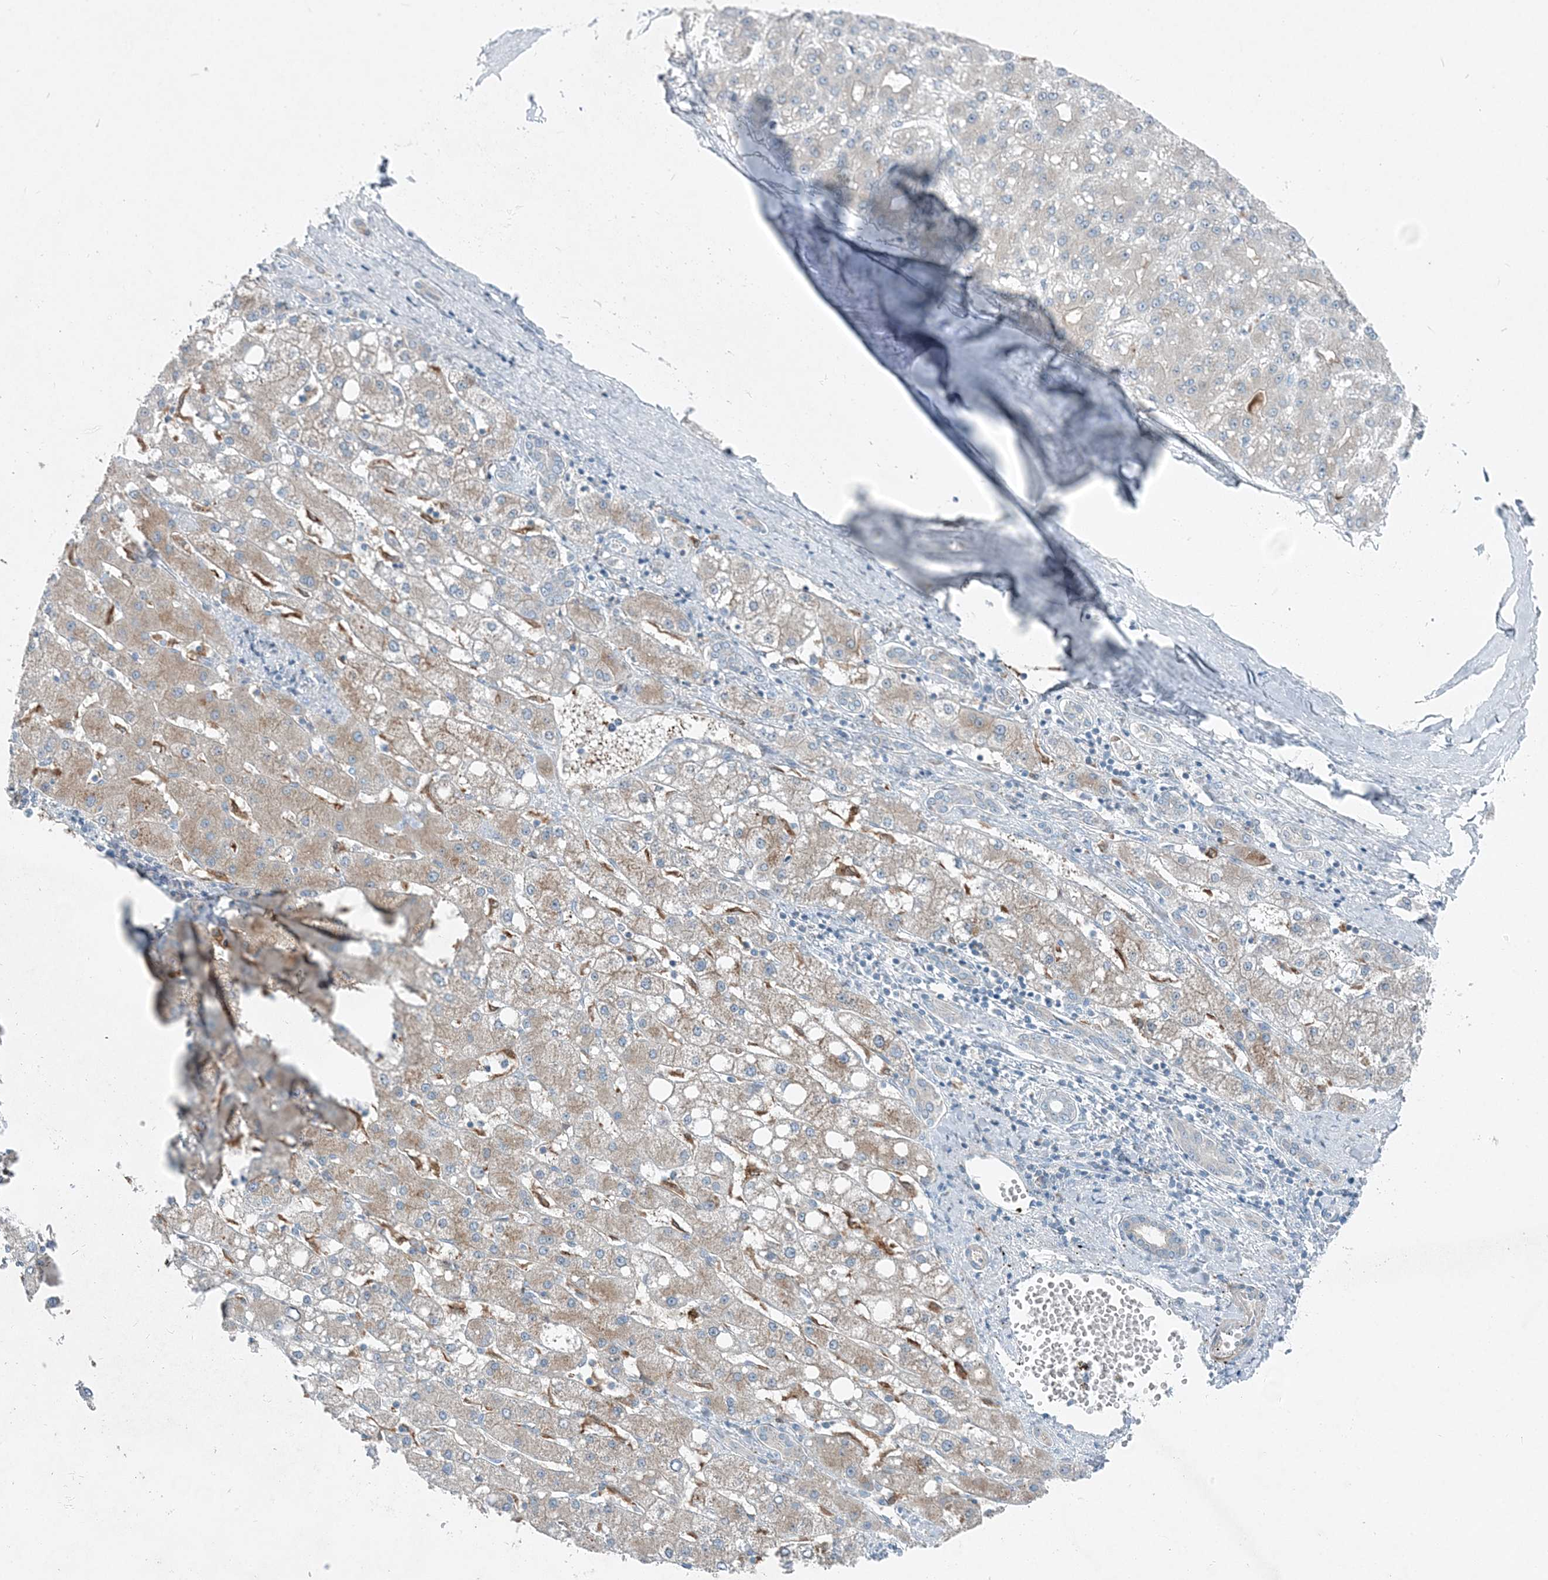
{"staining": {"intensity": "weak", "quantity": "25%-75%", "location": "cytoplasmic/membranous"}, "tissue": "liver cancer", "cell_type": "Tumor cells", "image_type": "cancer", "snomed": [{"axis": "morphology", "description": "Carcinoma, Hepatocellular, NOS"}, {"axis": "topography", "description": "Liver"}], "caption": "There is low levels of weak cytoplasmic/membranous staining in tumor cells of liver cancer (hepatocellular carcinoma), as demonstrated by immunohistochemical staining (brown color).", "gene": "ARMH1", "patient": {"sex": "male", "age": 67}}